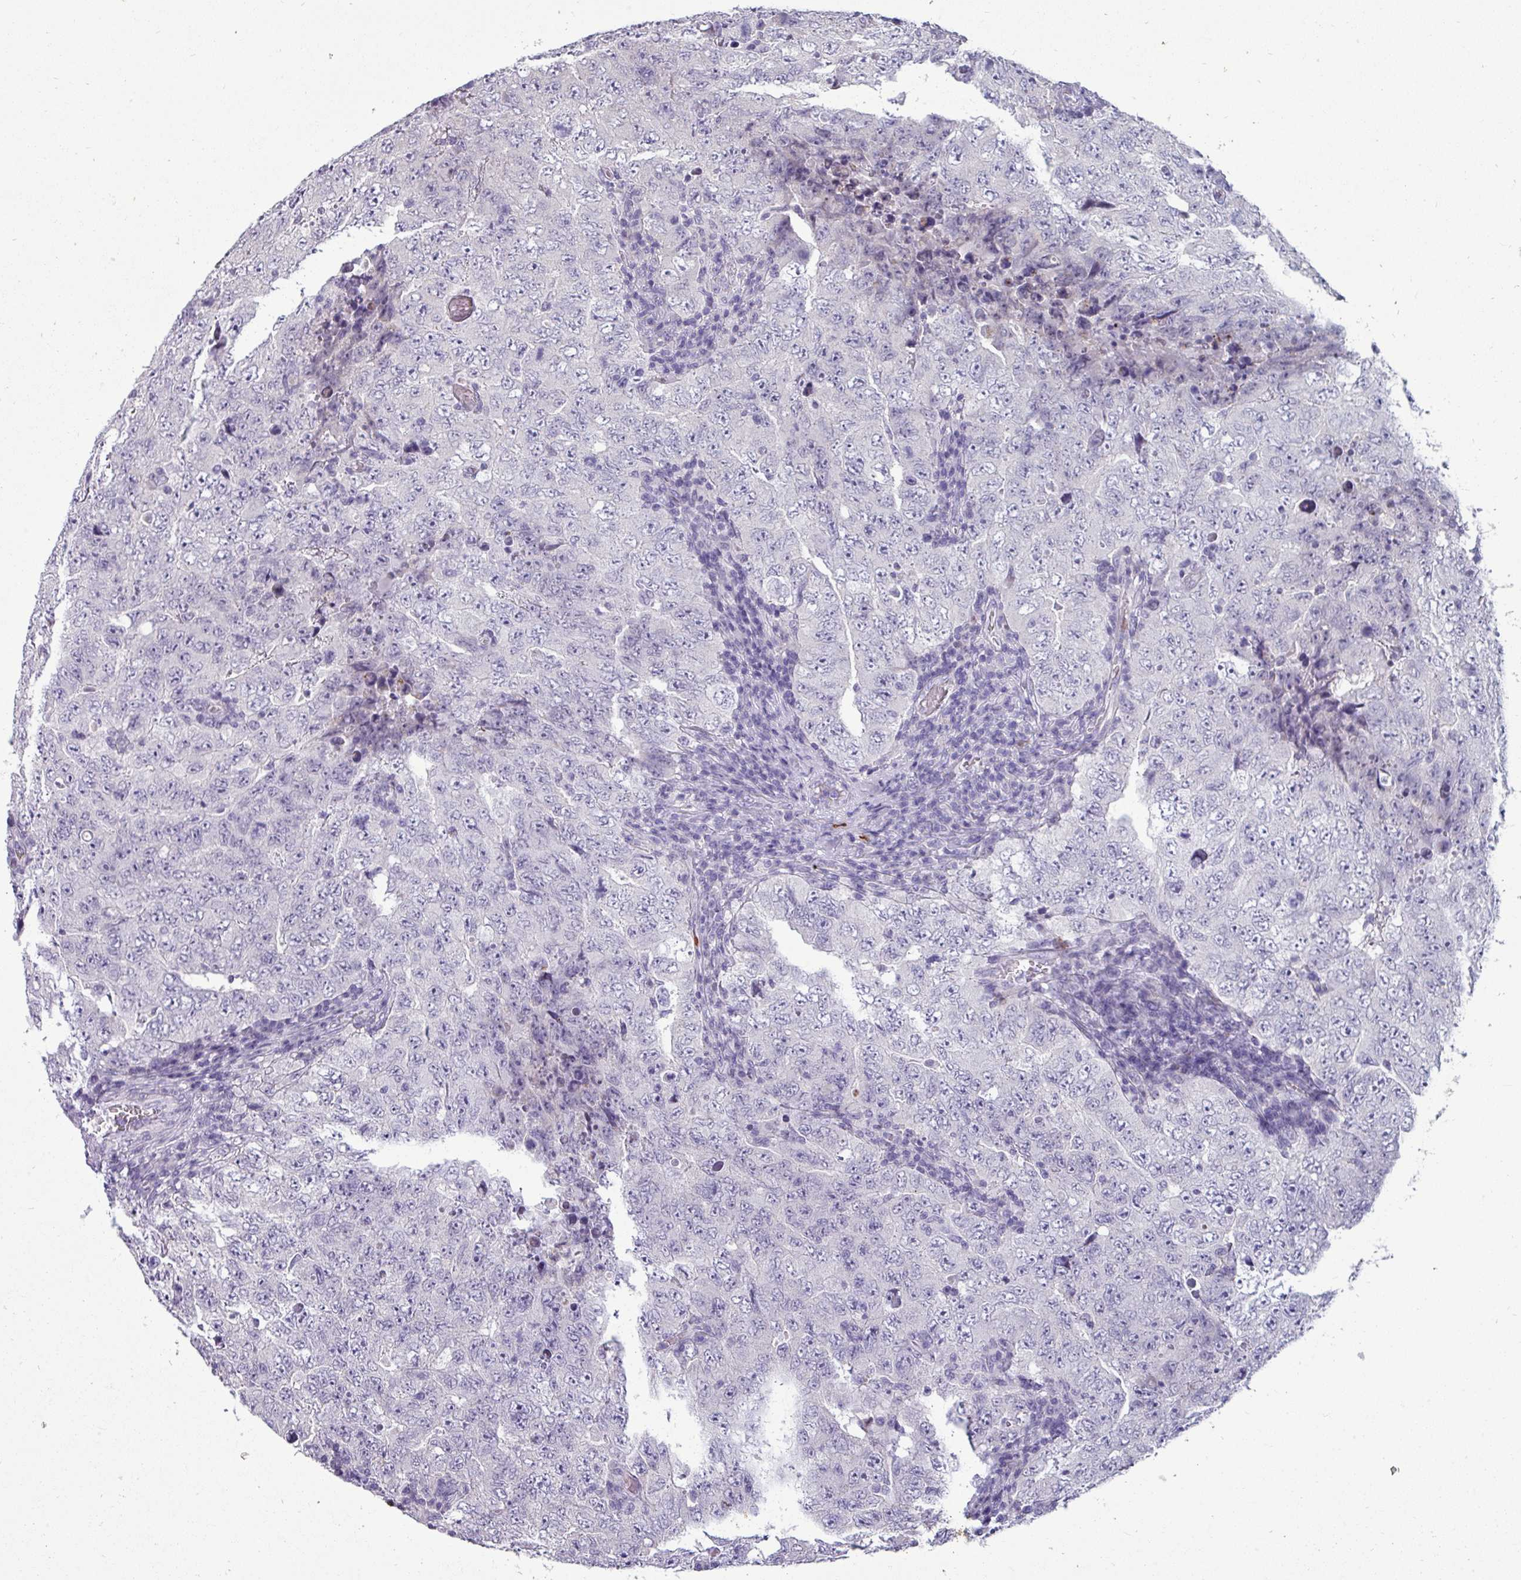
{"staining": {"intensity": "negative", "quantity": "none", "location": "none"}, "tissue": "testis cancer", "cell_type": "Tumor cells", "image_type": "cancer", "snomed": [{"axis": "morphology", "description": "Carcinoma, Embryonal, NOS"}, {"axis": "topography", "description": "Testis"}], "caption": "Testis embryonal carcinoma was stained to show a protein in brown. There is no significant expression in tumor cells.", "gene": "TRIM39", "patient": {"sex": "male", "age": 26}}